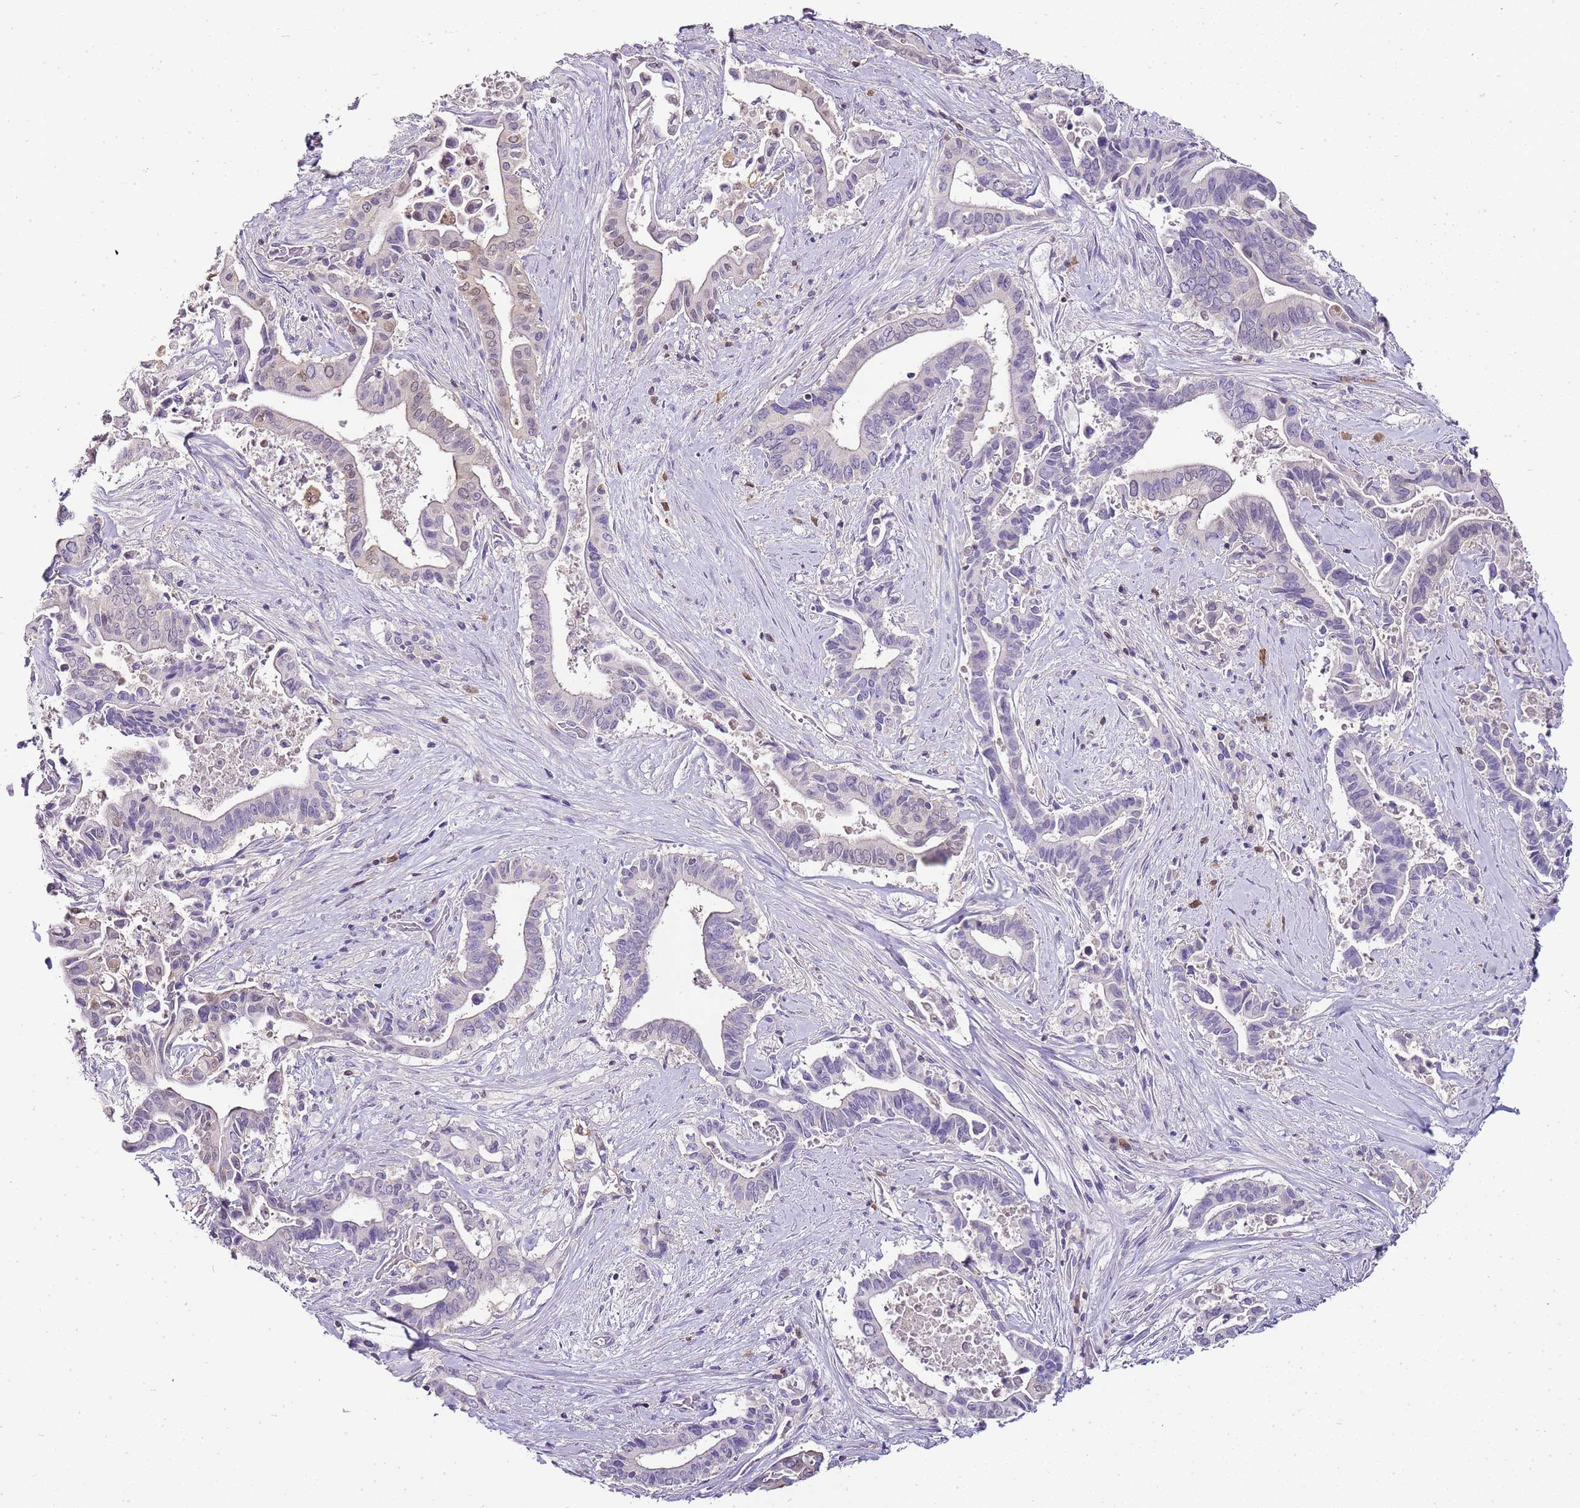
{"staining": {"intensity": "weak", "quantity": "25%-75%", "location": "nuclear"}, "tissue": "pancreatic cancer", "cell_type": "Tumor cells", "image_type": "cancer", "snomed": [{"axis": "morphology", "description": "Adenocarcinoma, NOS"}, {"axis": "topography", "description": "Pancreas"}], "caption": "Immunohistochemical staining of pancreatic cancer (adenocarcinoma) exhibits low levels of weak nuclear expression in approximately 25%-75% of tumor cells.", "gene": "ZBP1", "patient": {"sex": "female", "age": 77}}